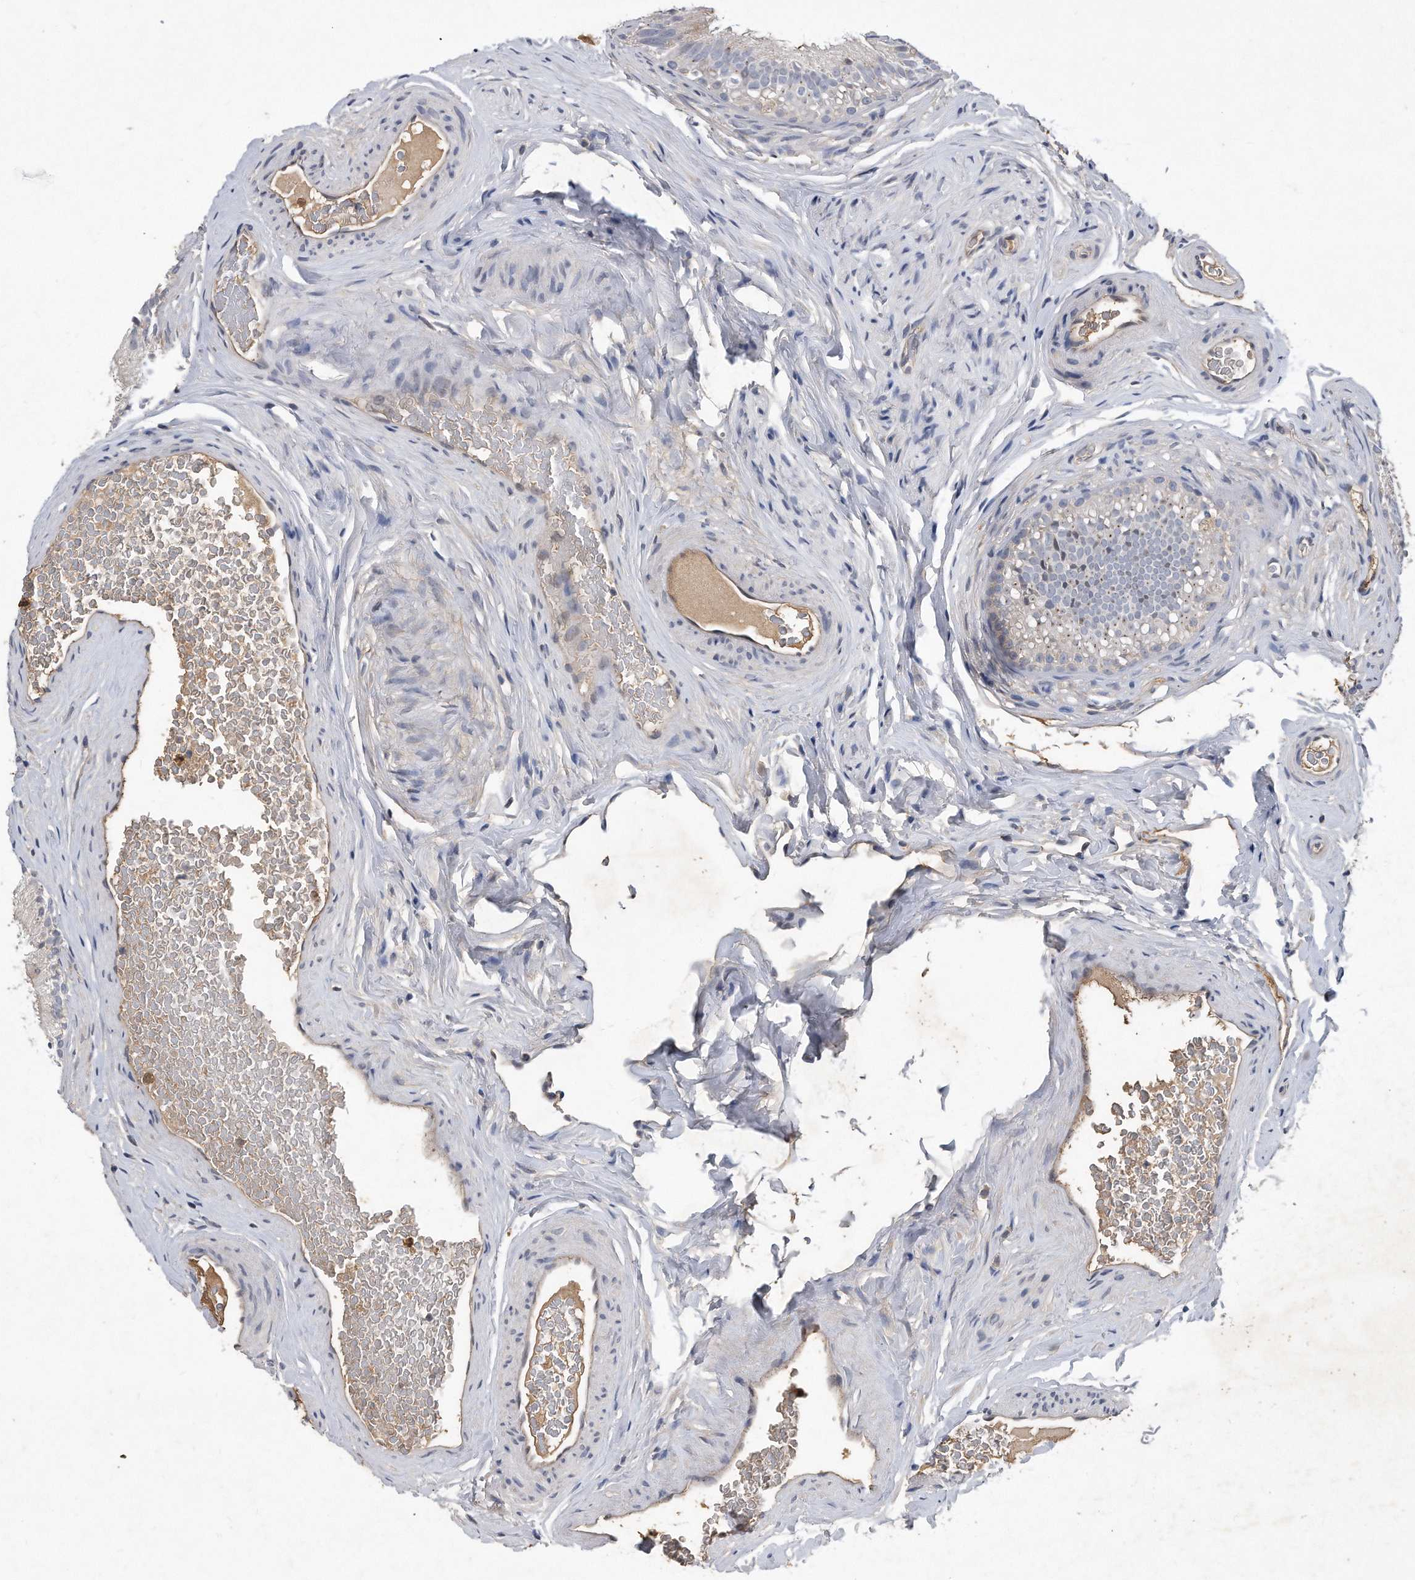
{"staining": {"intensity": "negative", "quantity": "none", "location": "none"}, "tissue": "epididymis", "cell_type": "Glandular cells", "image_type": "normal", "snomed": [{"axis": "morphology", "description": "Normal tissue, NOS"}, {"axis": "topography", "description": "Epididymis"}], "caption": "IHC of normal human epididymis displays no staining in glandular cells.", "gene": "HOMER3", "patient": {"sex": "male", "age": 29}}